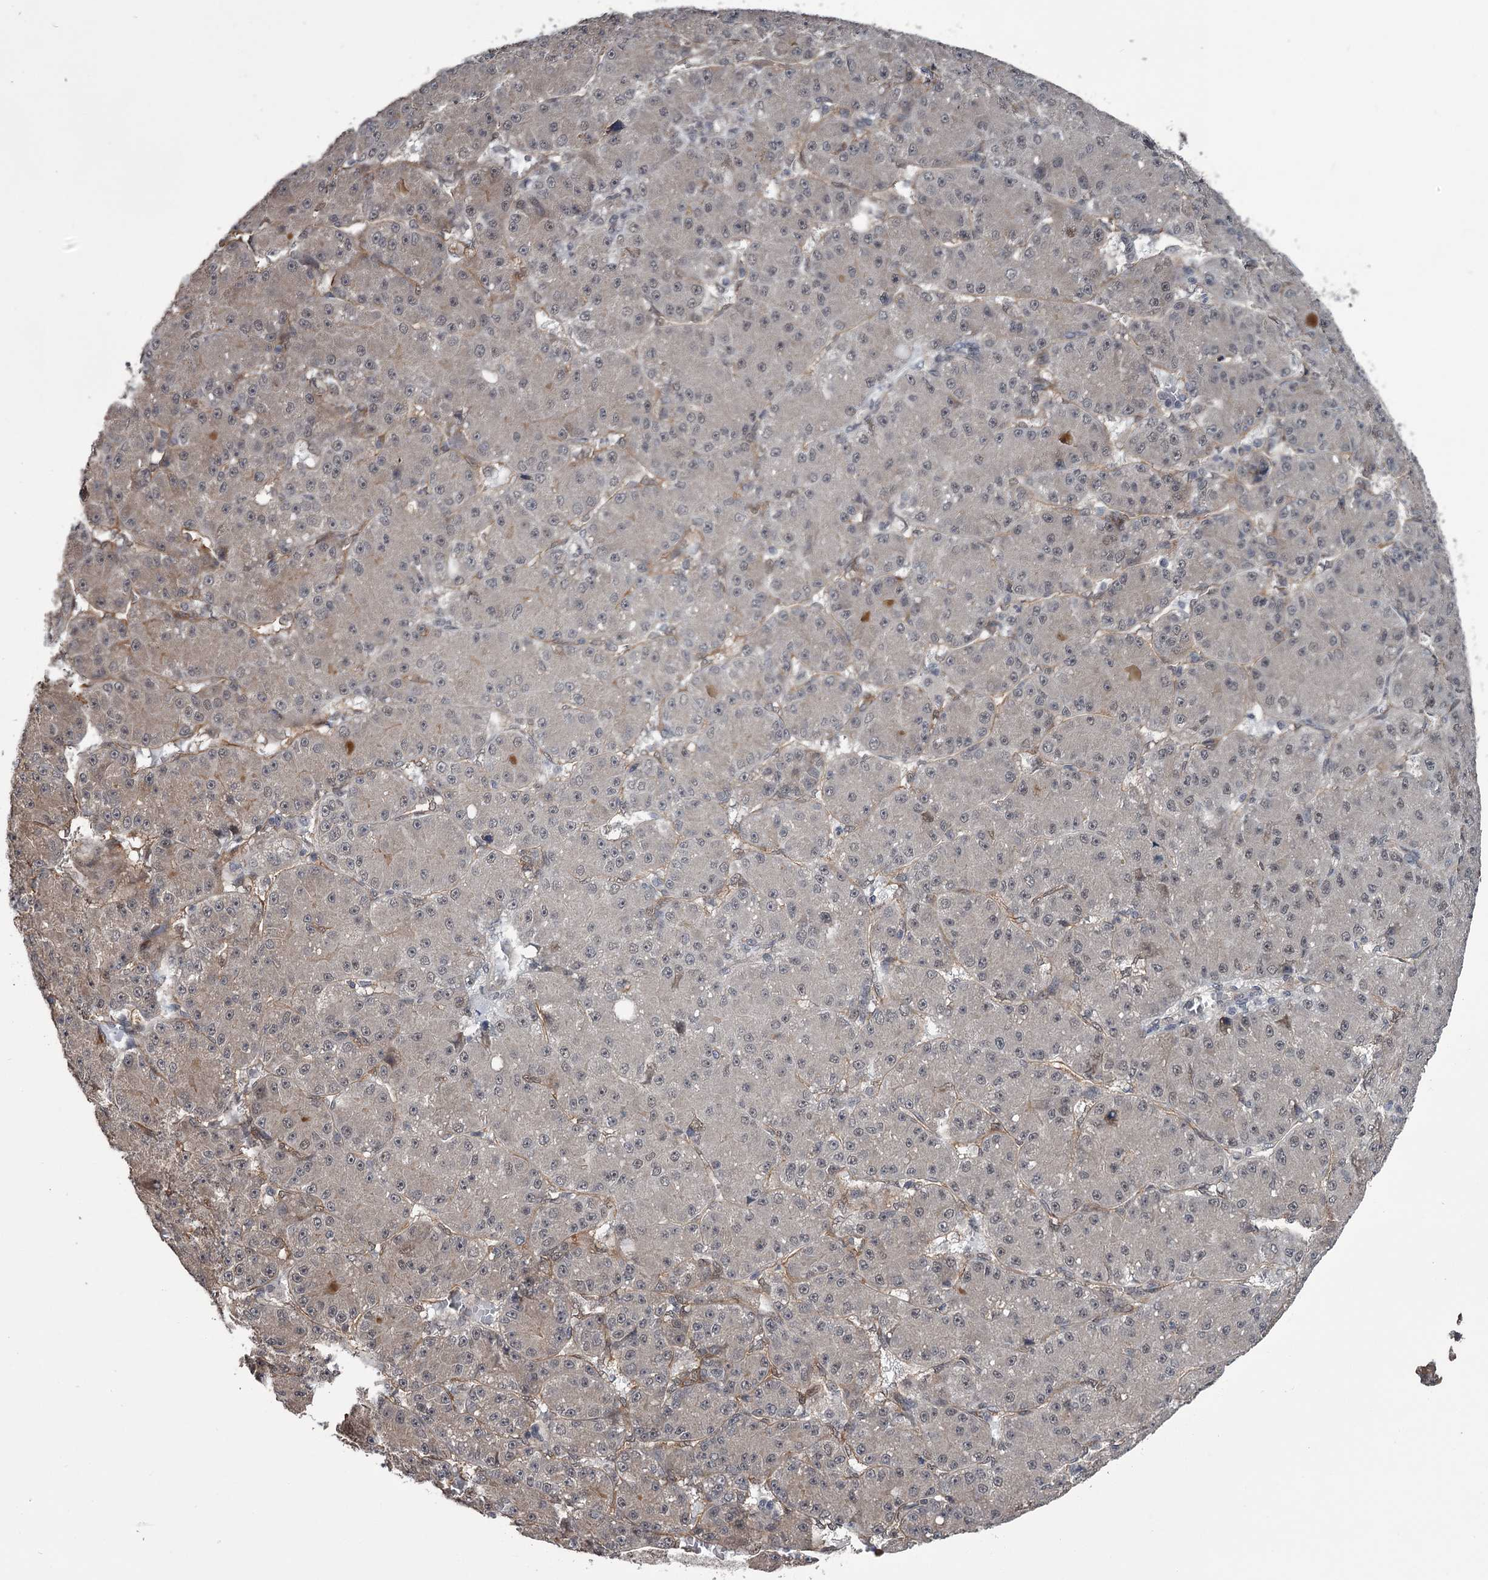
{"staining": {"intensity": "weak", "quantity": "<25%", "location": "nuclear"}, "tissue": "liver cancer", "cell_type": "Tumor cells", "image_type": "cancer", "snomed": [{"axis": "morphology", "description": "Carcinoma, Hepatocellular, NOS"}, {"axis": "topography", "description": "Liver"}], "caption": "Immunohistochemistry (IHC) photomicrograph of human hepatocellular carcinoma (liver) stained for a protein (brown), which demonstrates no expression in tumor cells.", "gene": "CDC42EP2", "patient": {"sex": "male", "age": 67}}